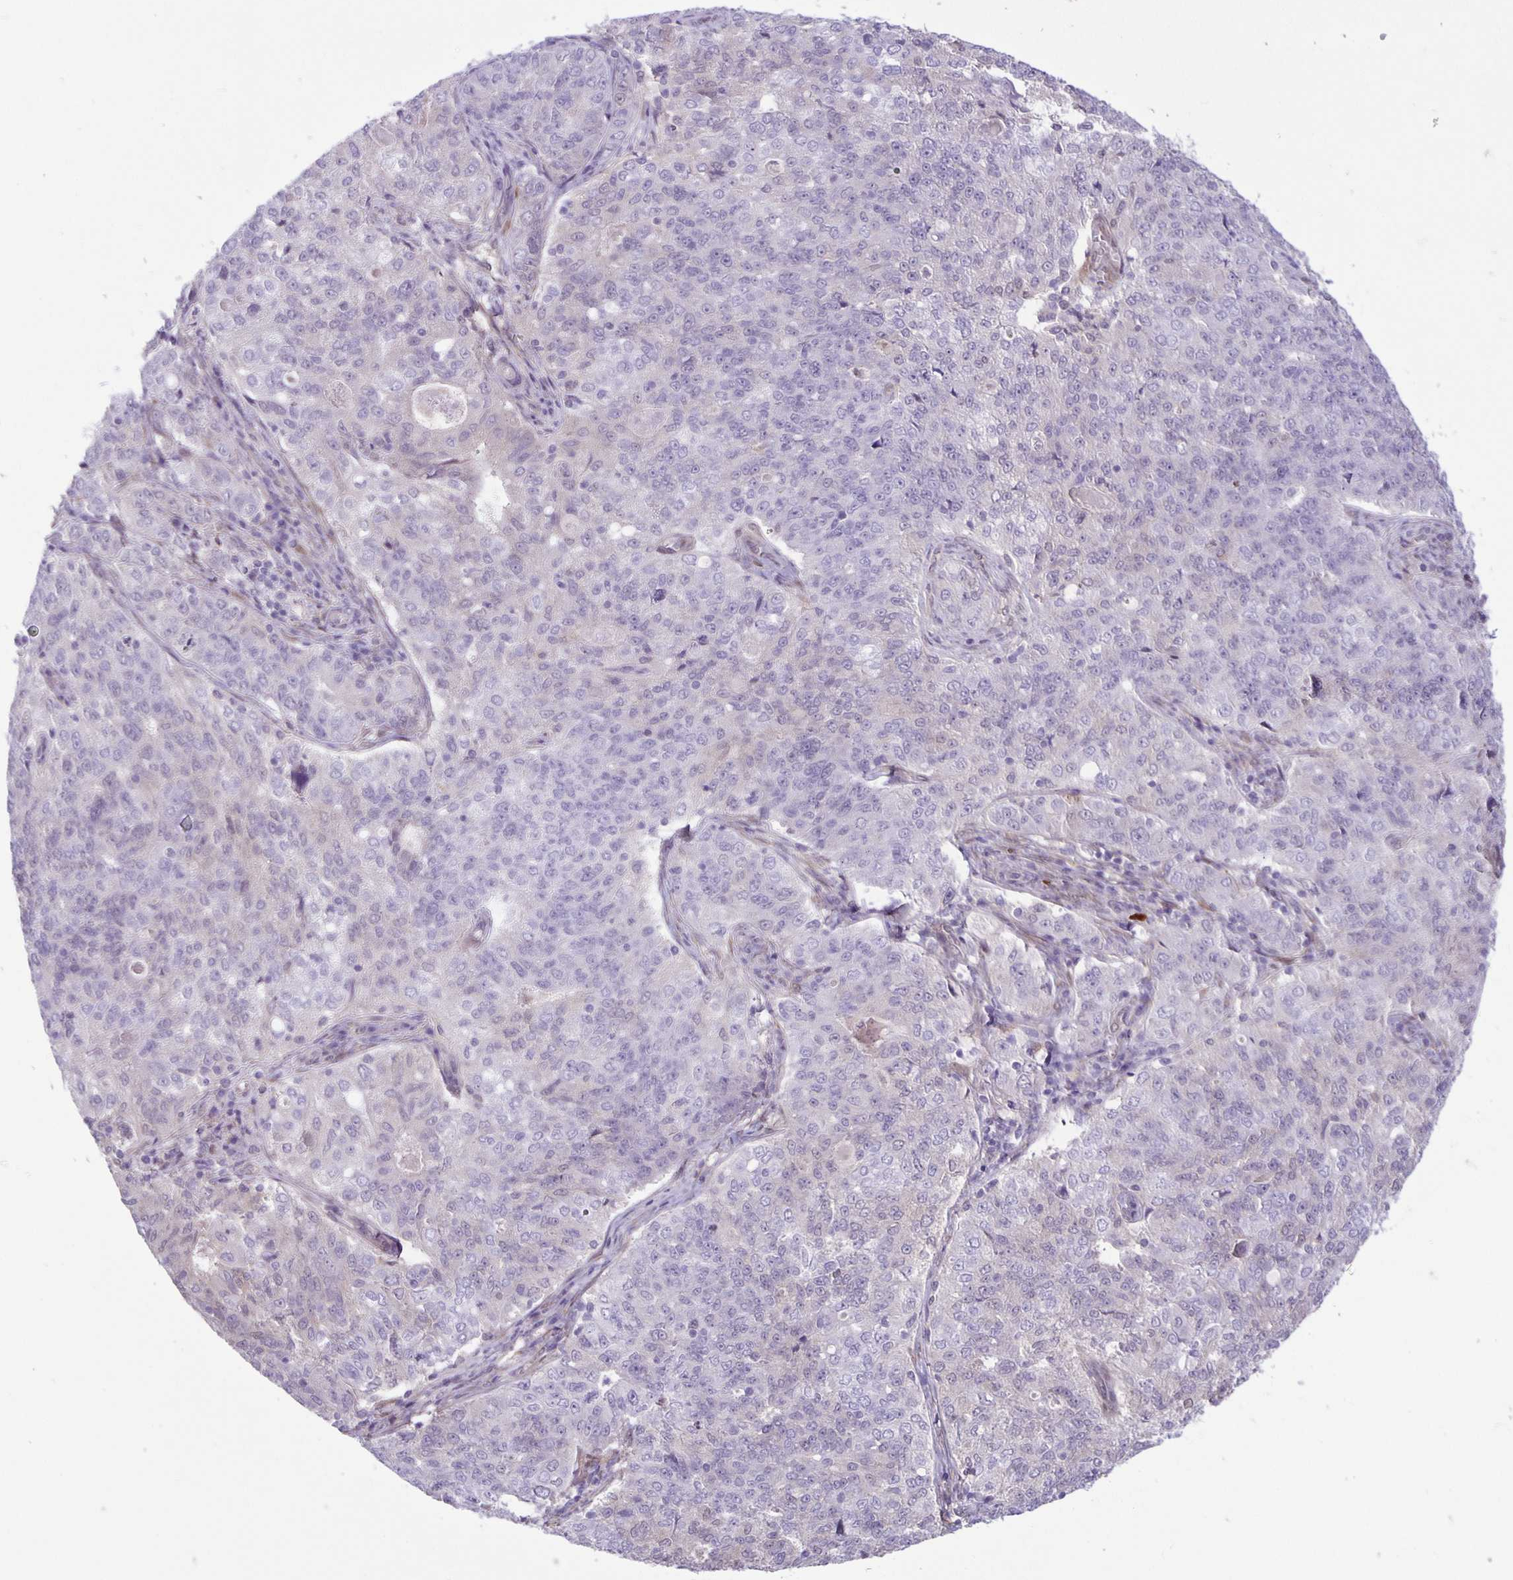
{"staining": {"intensity": "negative", "quantity": "none", "location": "none"}, "tissue": "endometrial cancer", "cell_type": "Tumor cells", "image_type": "cancer", "snomed": [{"axis": "morphology", "description": "Adenocarcinoma, NOS"}, {"axis": "topography", "description": "Endometrium"}], "caption": "DAB (3,3'-diaminobenzidine) immunohistochemical staining of human endometrial cancer (adenocarcinoma) reveals no significant staining in tumor cells.", "gene": "TAX1BP3", "patient": {"sex": "female", "age": 43}}